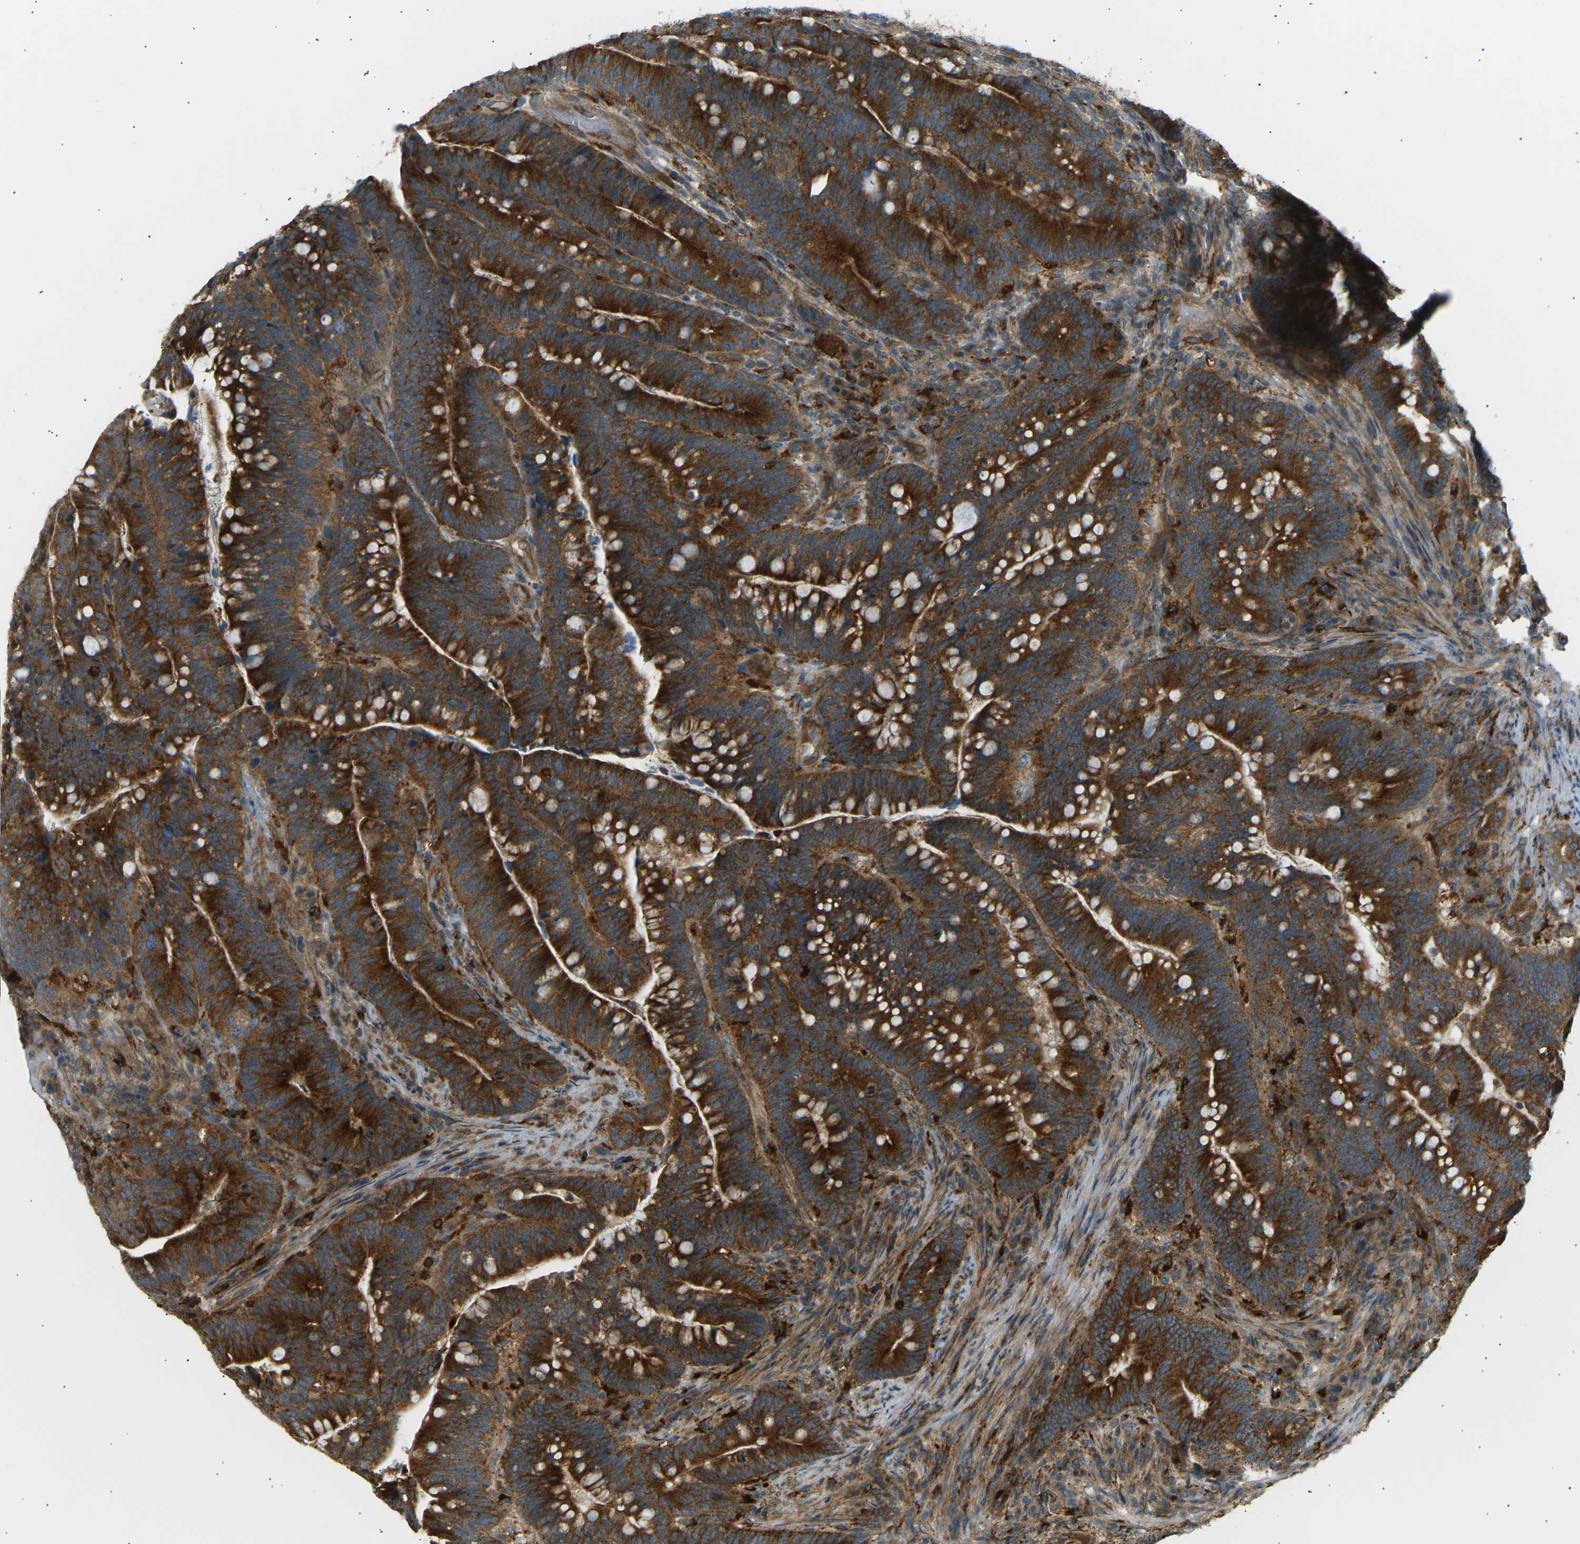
{"staining": {"intensity": "strong", "quantity": ">75%", "location": "cytoplasmic/membranous"}, "tissue": "colorectal cancer", "cell_type": "Tumor cells", "image_type": "cancer", "snomed": [{"axis": "morphology", "description": "Normal tissue, NOS"}, {"axis": "morphology", "description": "Adenocarcinoma, NOS"}, {"axis": "topography", "description": "Colon"}], "caption": "The micrograph demonstrates immunohistochemical staining of adenocarcinoma (colorectal). There is strong cytoplasmic/membranous expression is present in approximately >75% of tumor cells. (DAB IHC with brightfield microscopy, high magnification).", "gene": "CDK17", "patient": {"sex": "female", "age": 66}}